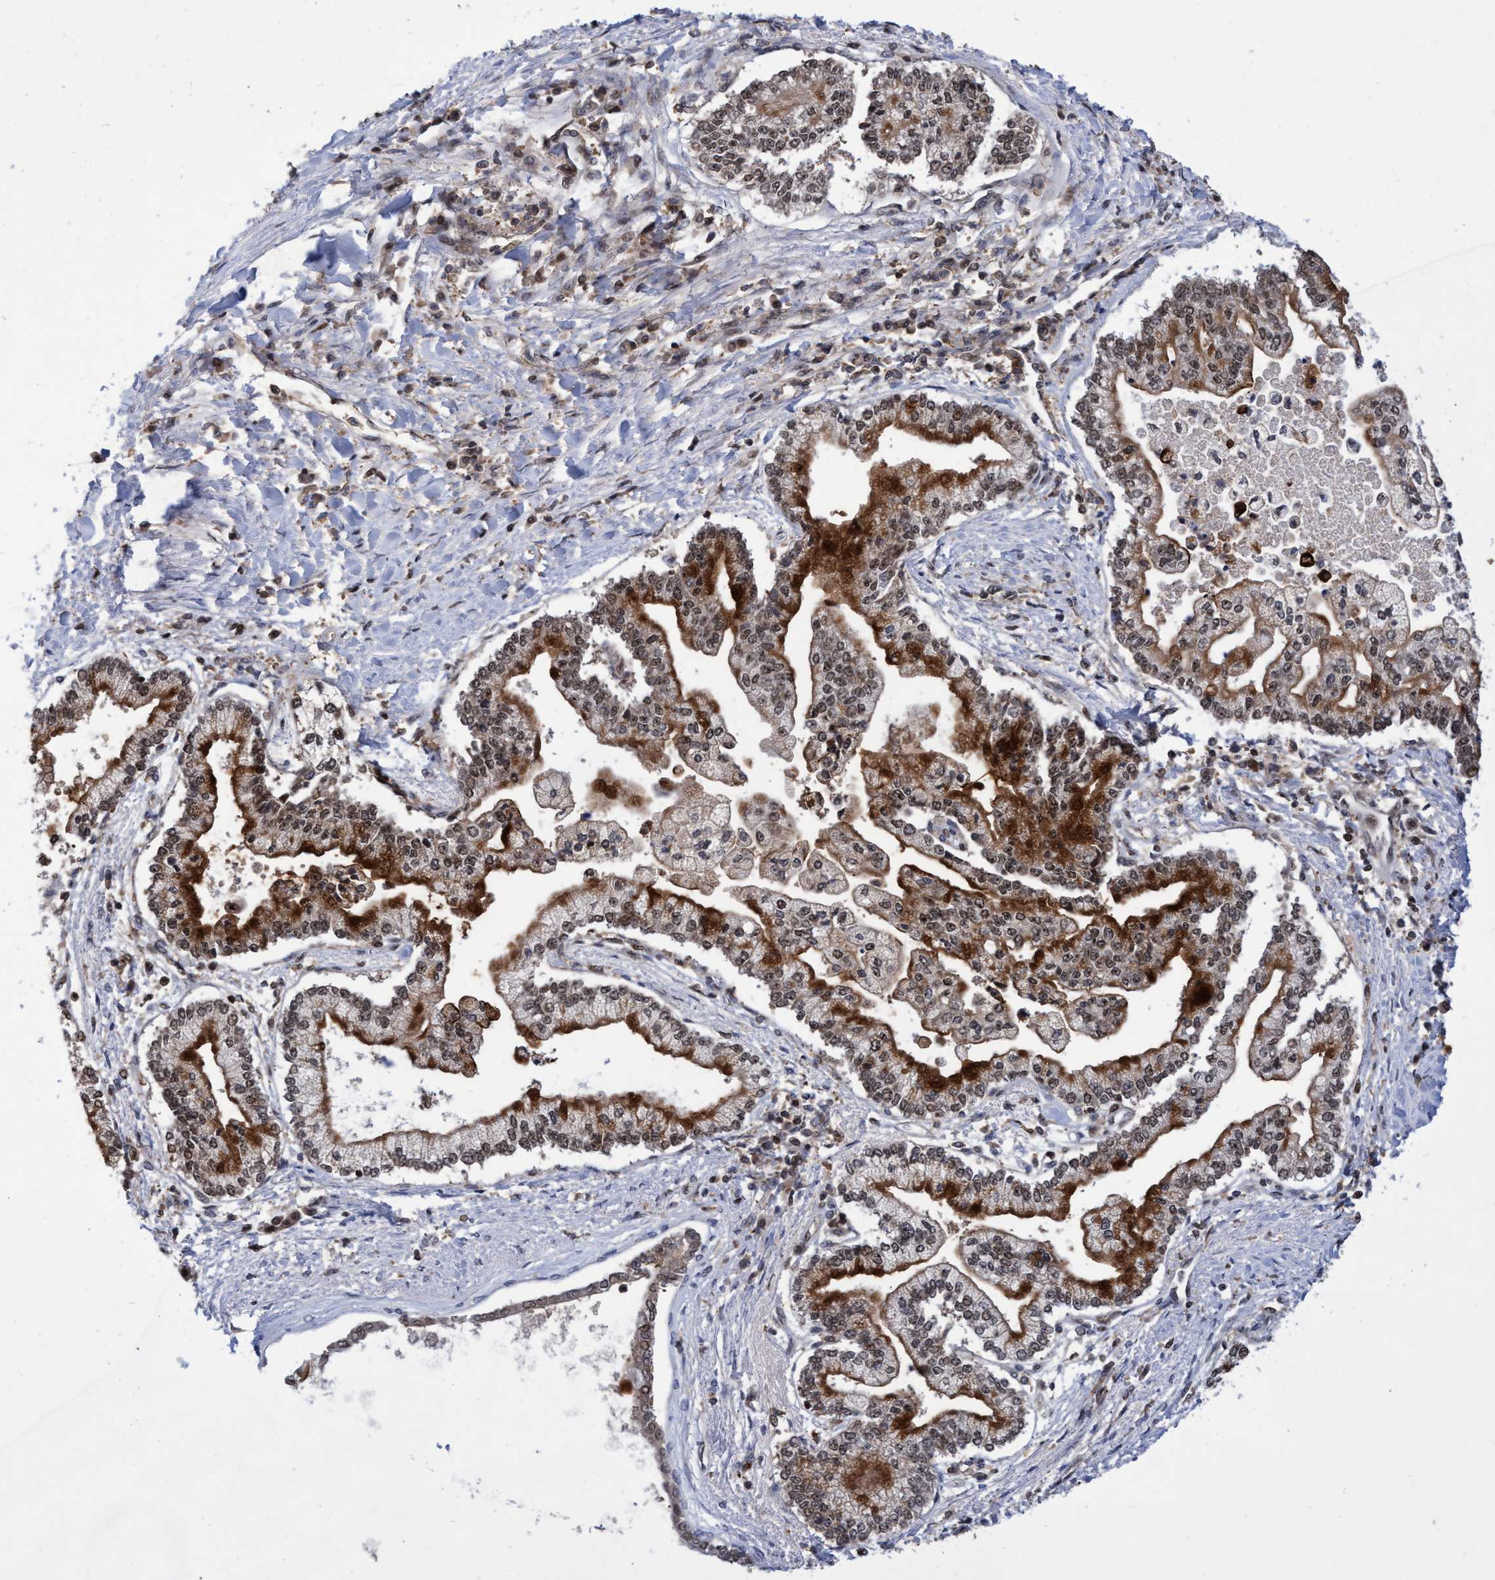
{"staining": {"intensity": "strong", "quantity": ">75%", "location": "cytoplasmic/membranous,nuclear"}, "tissue": "liver cancer", "cell_type": "Tumor cells", "image_type": "cancer", "snomed": [{"axis": "morphology", "description": "Cholangiocarcinoma"}, {"axis": "topography", "description": "Liver"}], "caption": "Human liver cholangiocarcinoma stained with a protein marker displays strong staining in tumor cells.", "gene": "GTF2F1", "patient": {"sex": "male", "age": 50}}